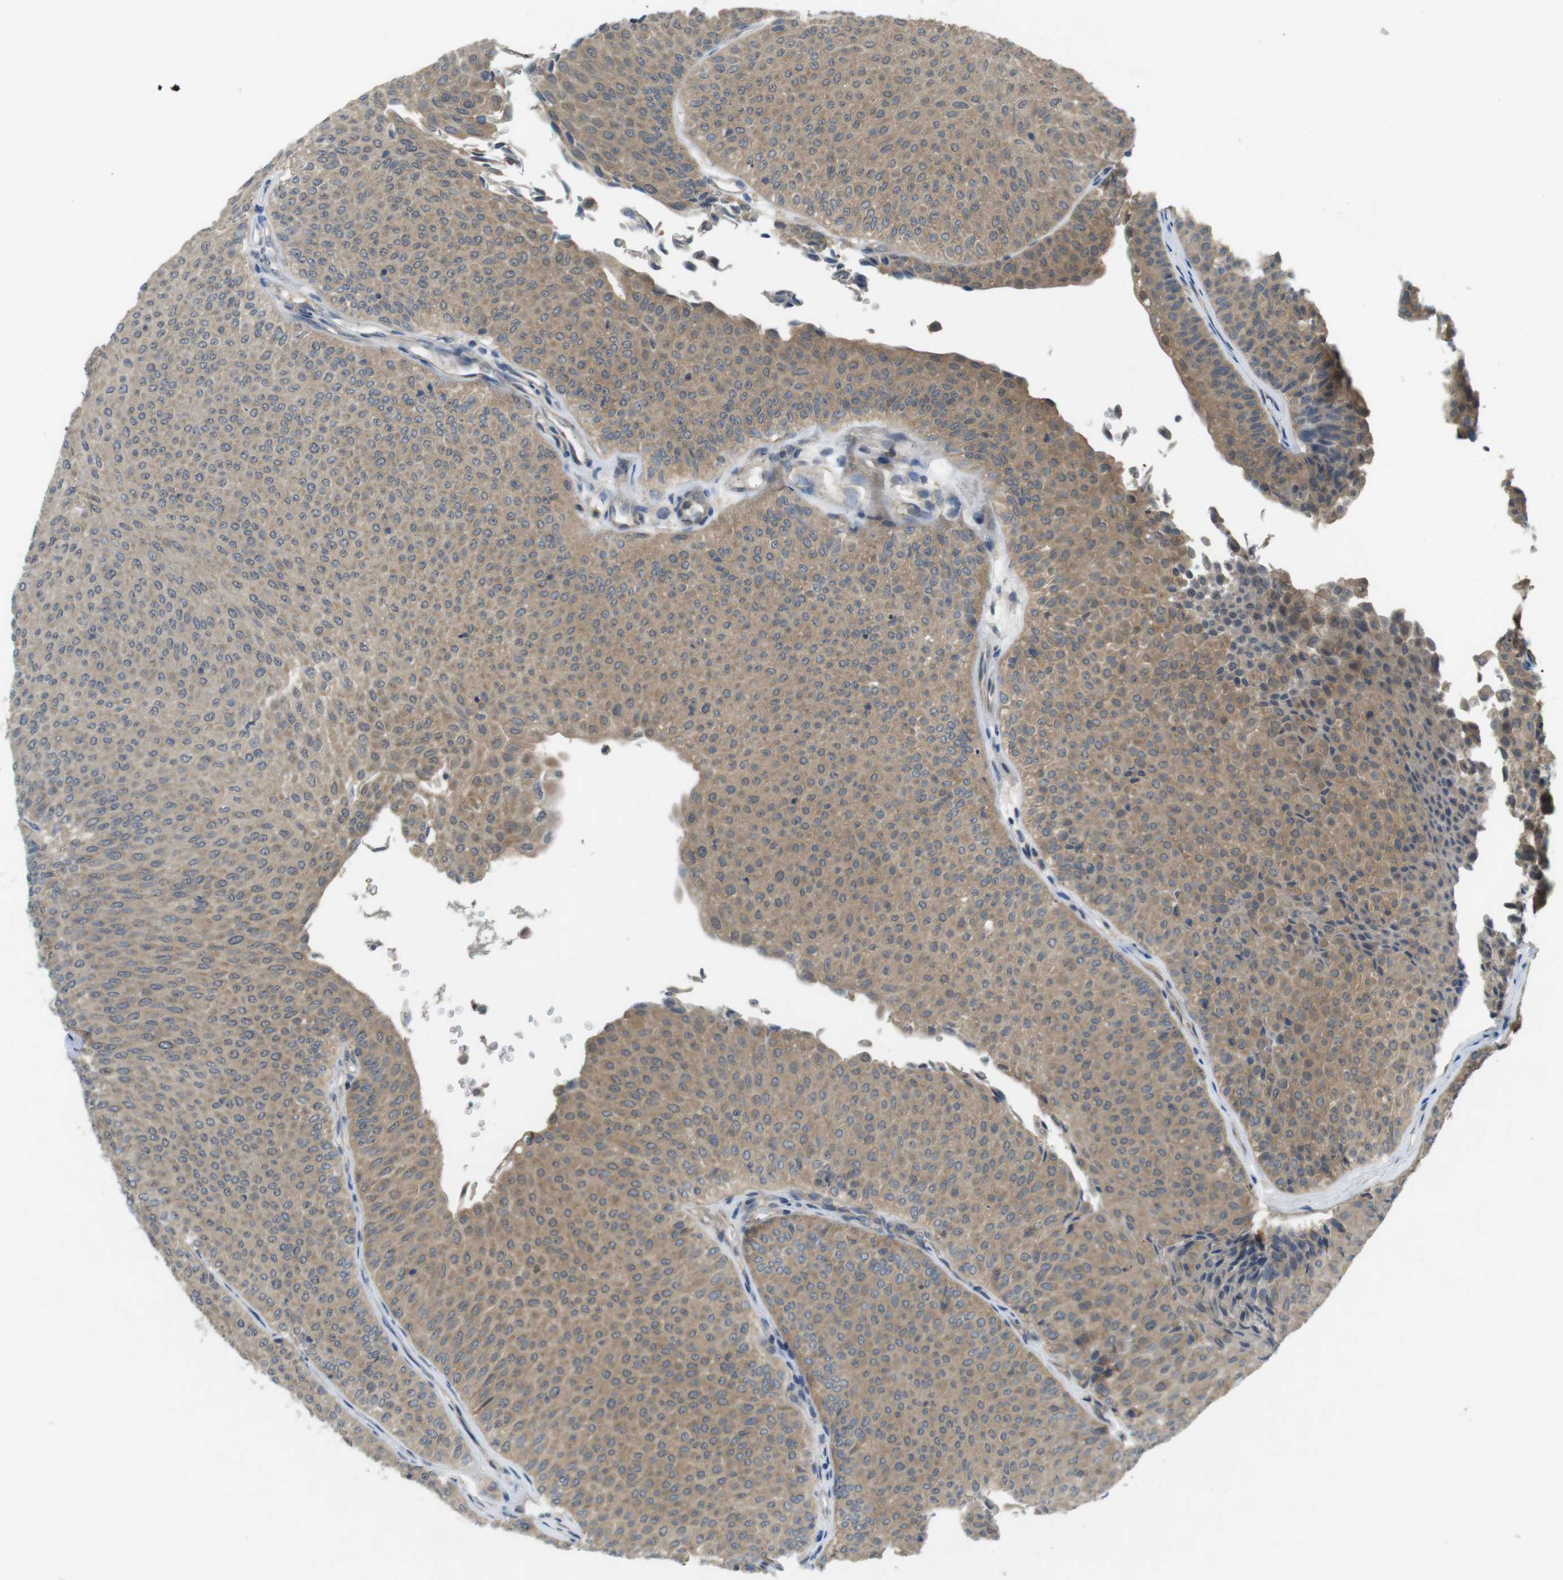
{"staining": {"intensity": "weak", "quantity": ">75%", "location": "cytoplasmic/membranous"}, "tissue": "urothelial cancer", "cell_type": "Tumor cells", "image_type": "cancer", "snomed": [{"axis": "morphology", "description": "Urothelial carcinoma, Low grade"}, {"axis": "topography", "description": "Urinary bladder"}], "caption": "Tumor cells show low levels of weak cytoplasmic/membranous staining in approximately >75% of cells in urothelial cancer. (DAB (3,3'-diaminobenzidine) IHC with brightfield microscopy, high magnification).", "gene": "SUGT1", "patient": {"sex": "male", "age": 78}}